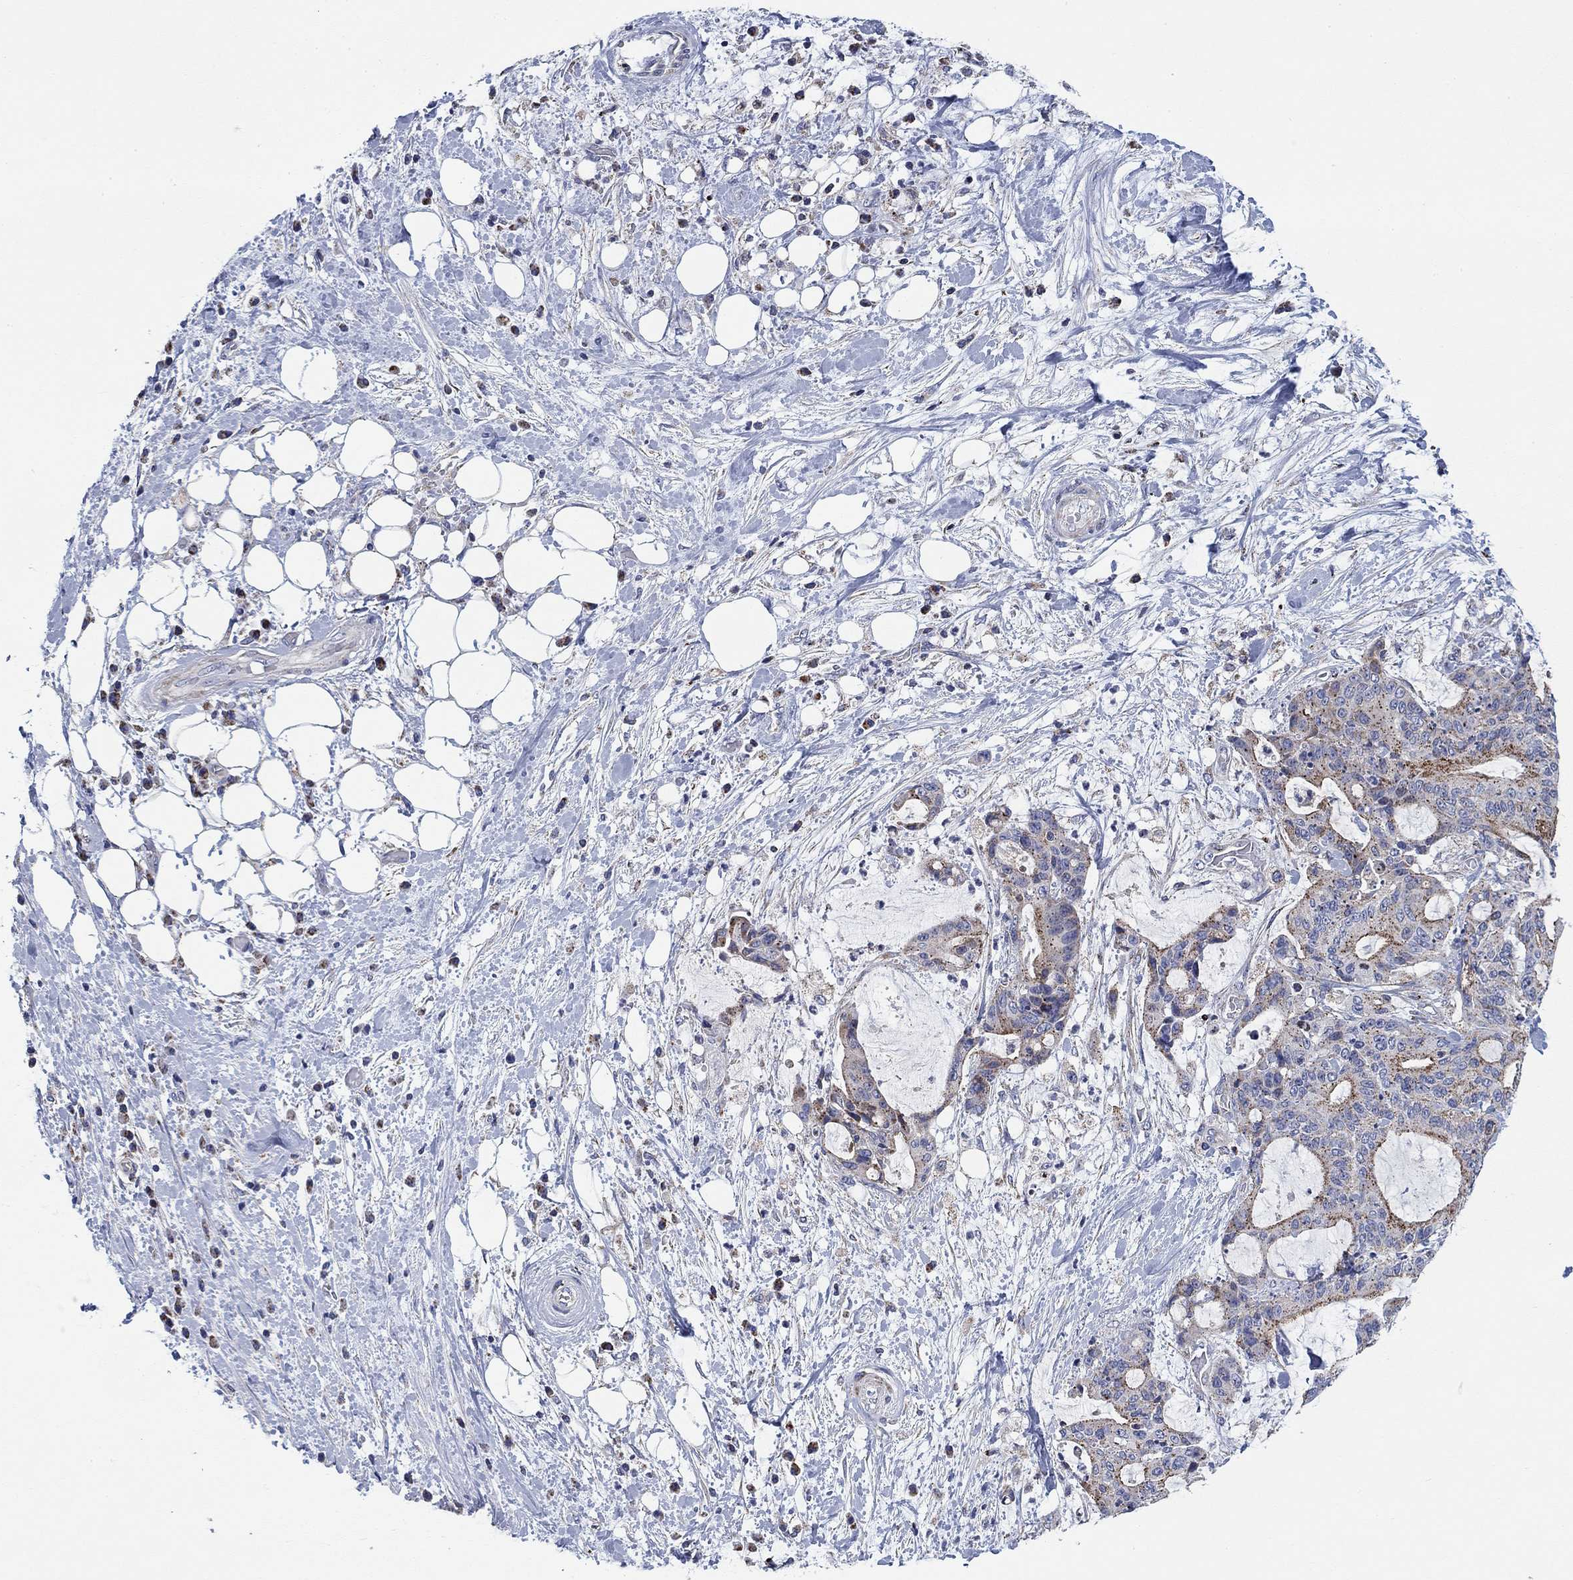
{"staining": {"intensity": "moderate", "quantity": "<25%", "location": "cytoplasmic/membranous"}, "tissue": "liver cancer", "cell_type": "Tumor cells", "image_type": "cancer", "snomed": [{"axis": "morphology", "description": "Cholangiocarcinoma"}, {"axis": "topography", "description": "Liver"}], "caption": "Immunohistochemical staining of human liver cancer demonstrates low levels of moderate cytoplasmic/membranous protein positivity in approximately <25% of tumor cells.", "gene": "NACAD", "patient": {"sex": "female", "age": 73}}